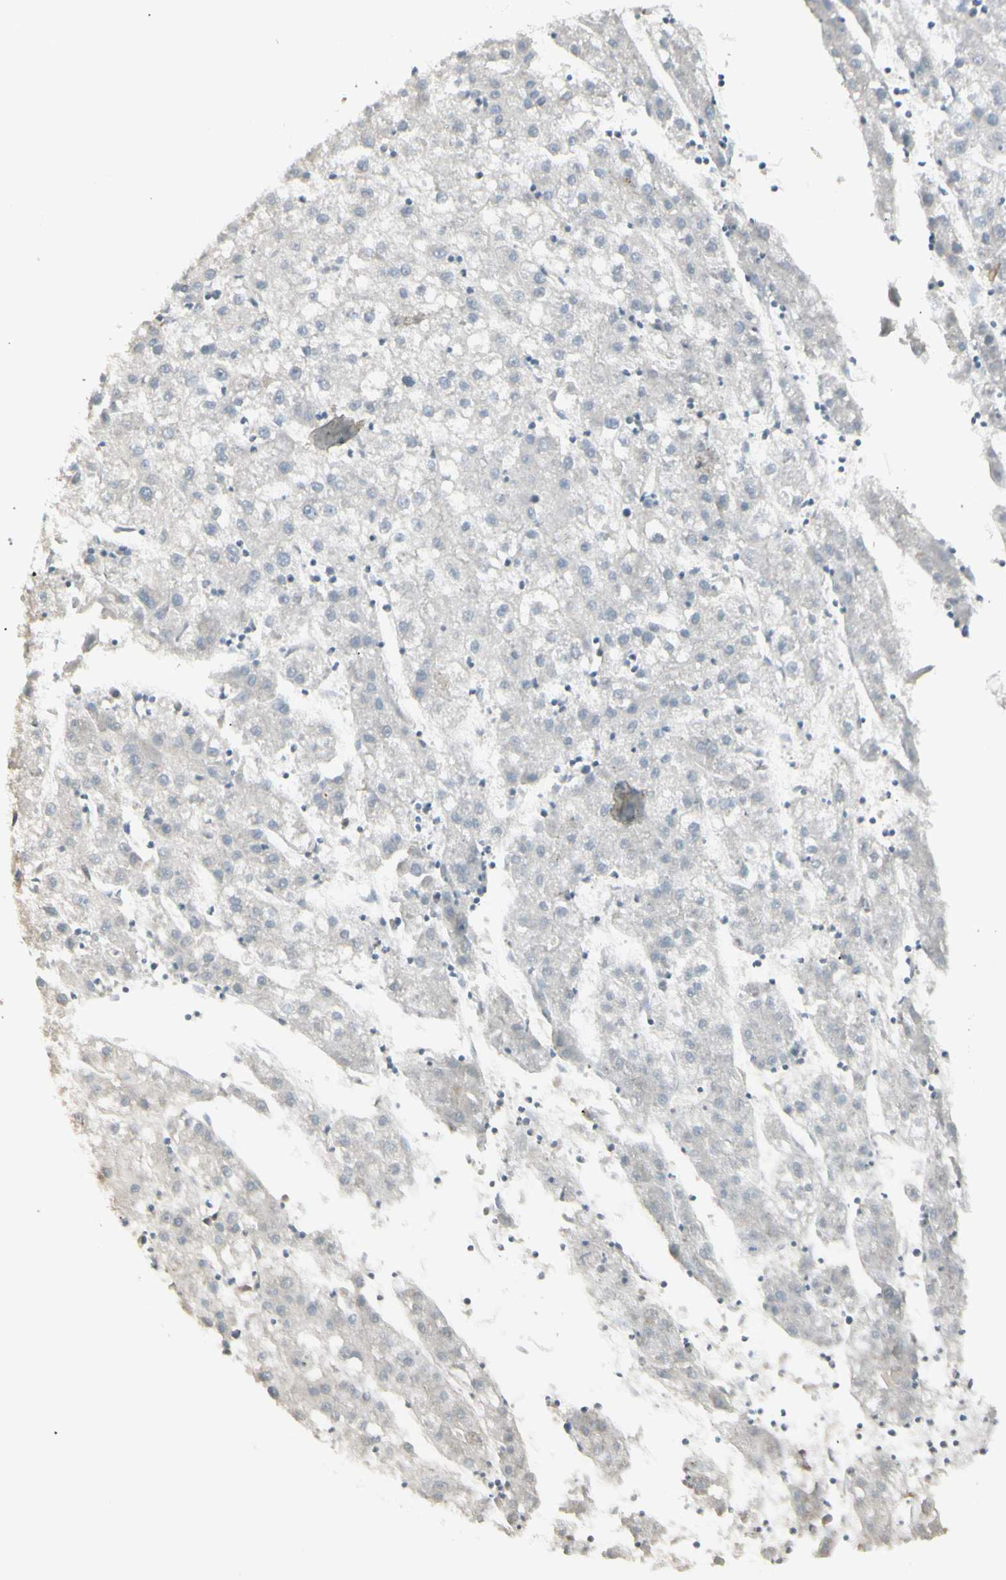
{"staining": {"intensity": "negative", "quantity": "none", "location": "none"}, "tissue": "liver cancer", "cell_type": "Tumor cells", "image_type": "cancer", "snomed": [{"axis": "morphology", "description": "Carcinoma, Hepatocellular, NOS"}, {"axis": "topography", "description": "Liver"}], "caption": "DAB immunohistochemical staining of human liver cancer displays no significant expression in tumor cells.", "gene": "NFYA", "patient": {"sex": "male", "age": 72}}